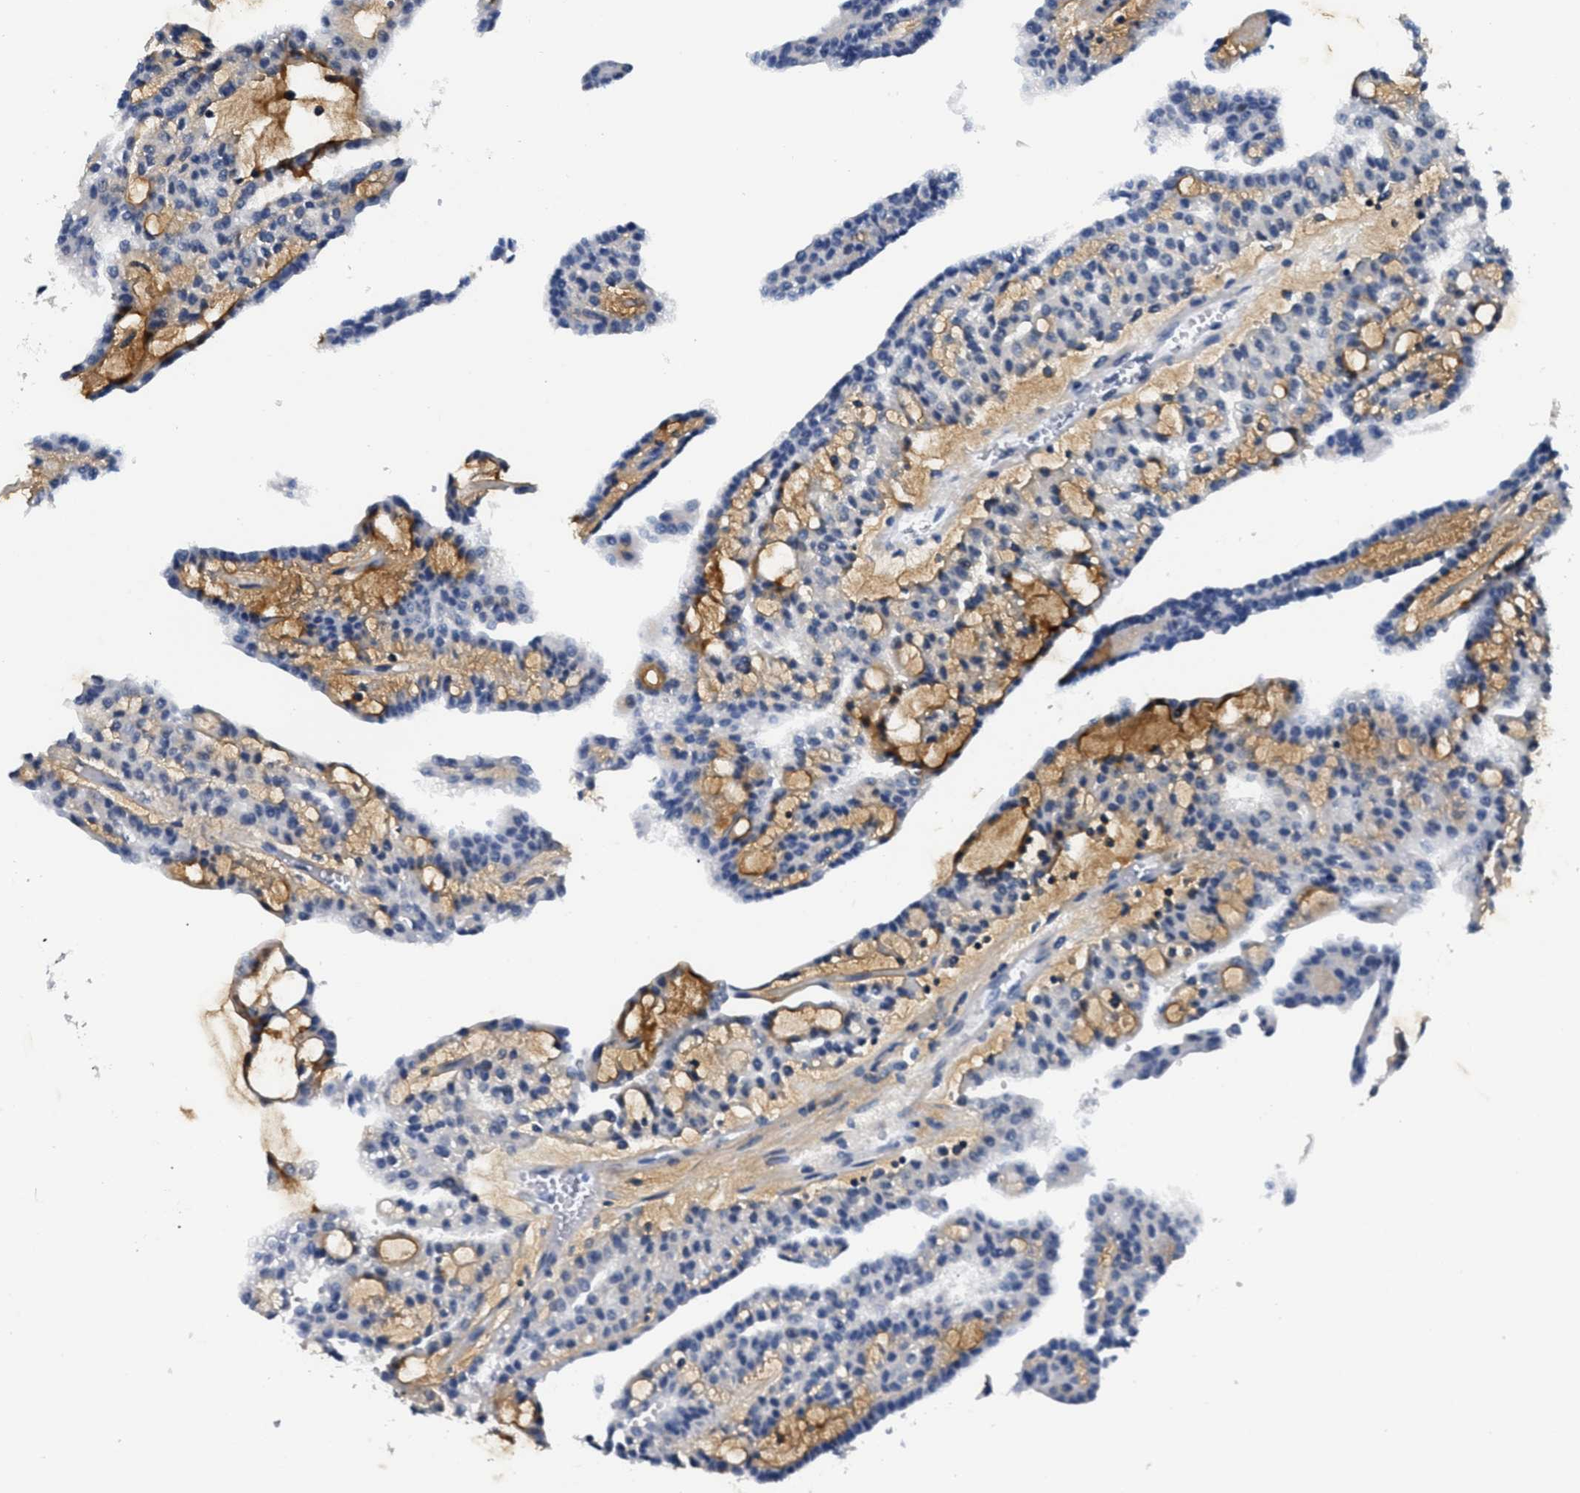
{"staining": {"intensity": "negative", "quantity": "none", "location": "none"}, "tissue": "renal cancer", "cell_type": "Tumor cells", "image_type": "cancer", "snomed": [{"axis": "morphology", "description": "Adenocarcinoma, NOS"}, {"axis": "topography", "description": "Kidney"}], "caption": "The immunohistochemistry (IHC) photomicrograph has no significant staining in tumor cells of renal cancer (adenocarcinoma) tissue.", "gene": "MEA1", "patient": {"sex": "male", "age": 63}}